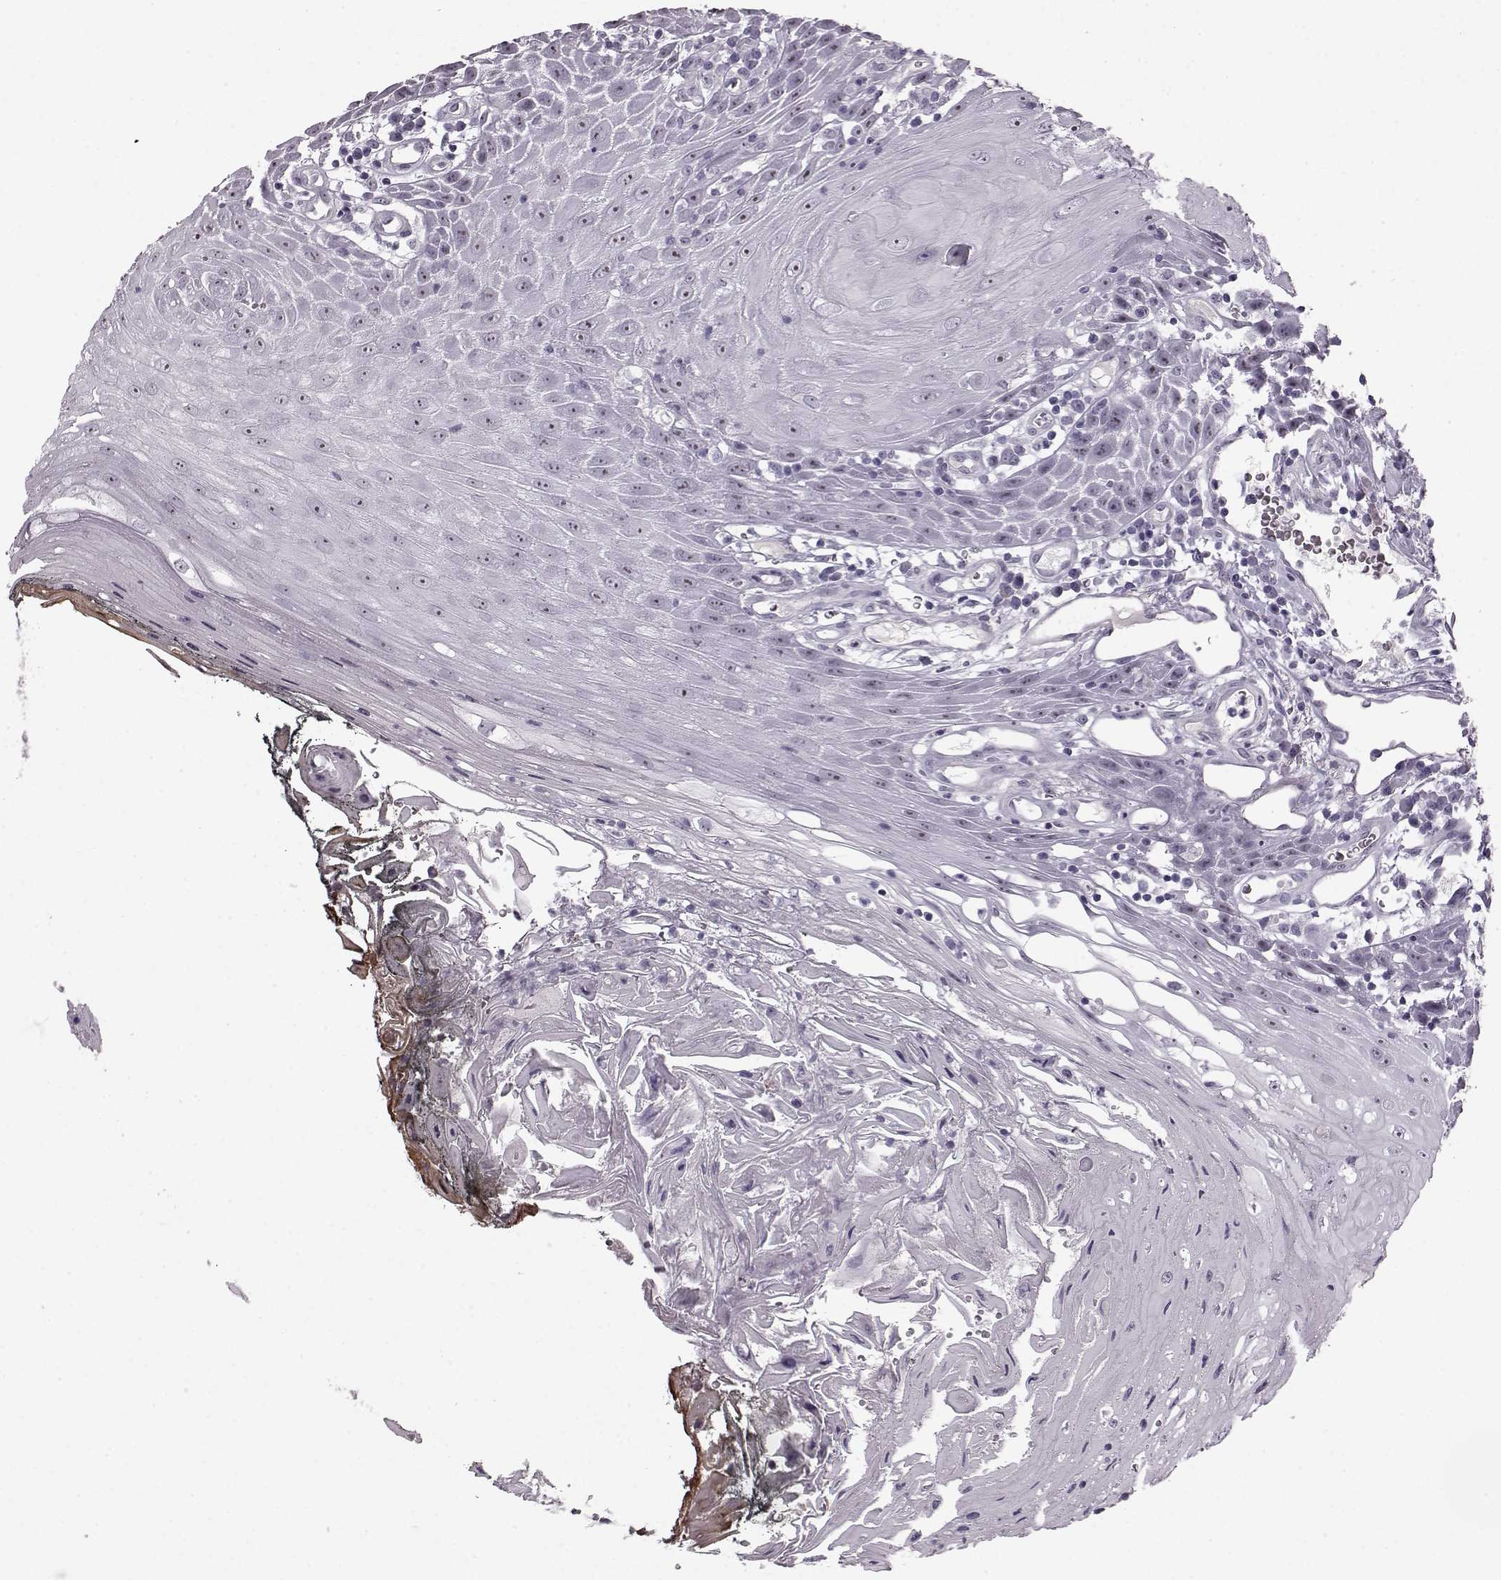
{"staining": {"intensity": "negative", "quantity": "none", "location": "none"}, "tissue": "head and neck cancer", "cell_type": "Tumor cells", "image_type": "cancer", "snomed": [{"axis": "morphology", "description": "Squamous cell carcinoma, NOS"}, {"axis": "topography", "description": "Head-Neck"}], "caption": "This is a photomicrograph of immunohistochemistry (IHC) staining of head and neck cancer, which shows no expression in tumor cells. Brightfield microscopy of immunohistochemistry stained with DAB (3,3'-diaminobenzidine) (brown) and hematoxylin (blue), captured at high magnification.", "gene": "PRPH2", "patient": {"sex": "male", "age": 52}}